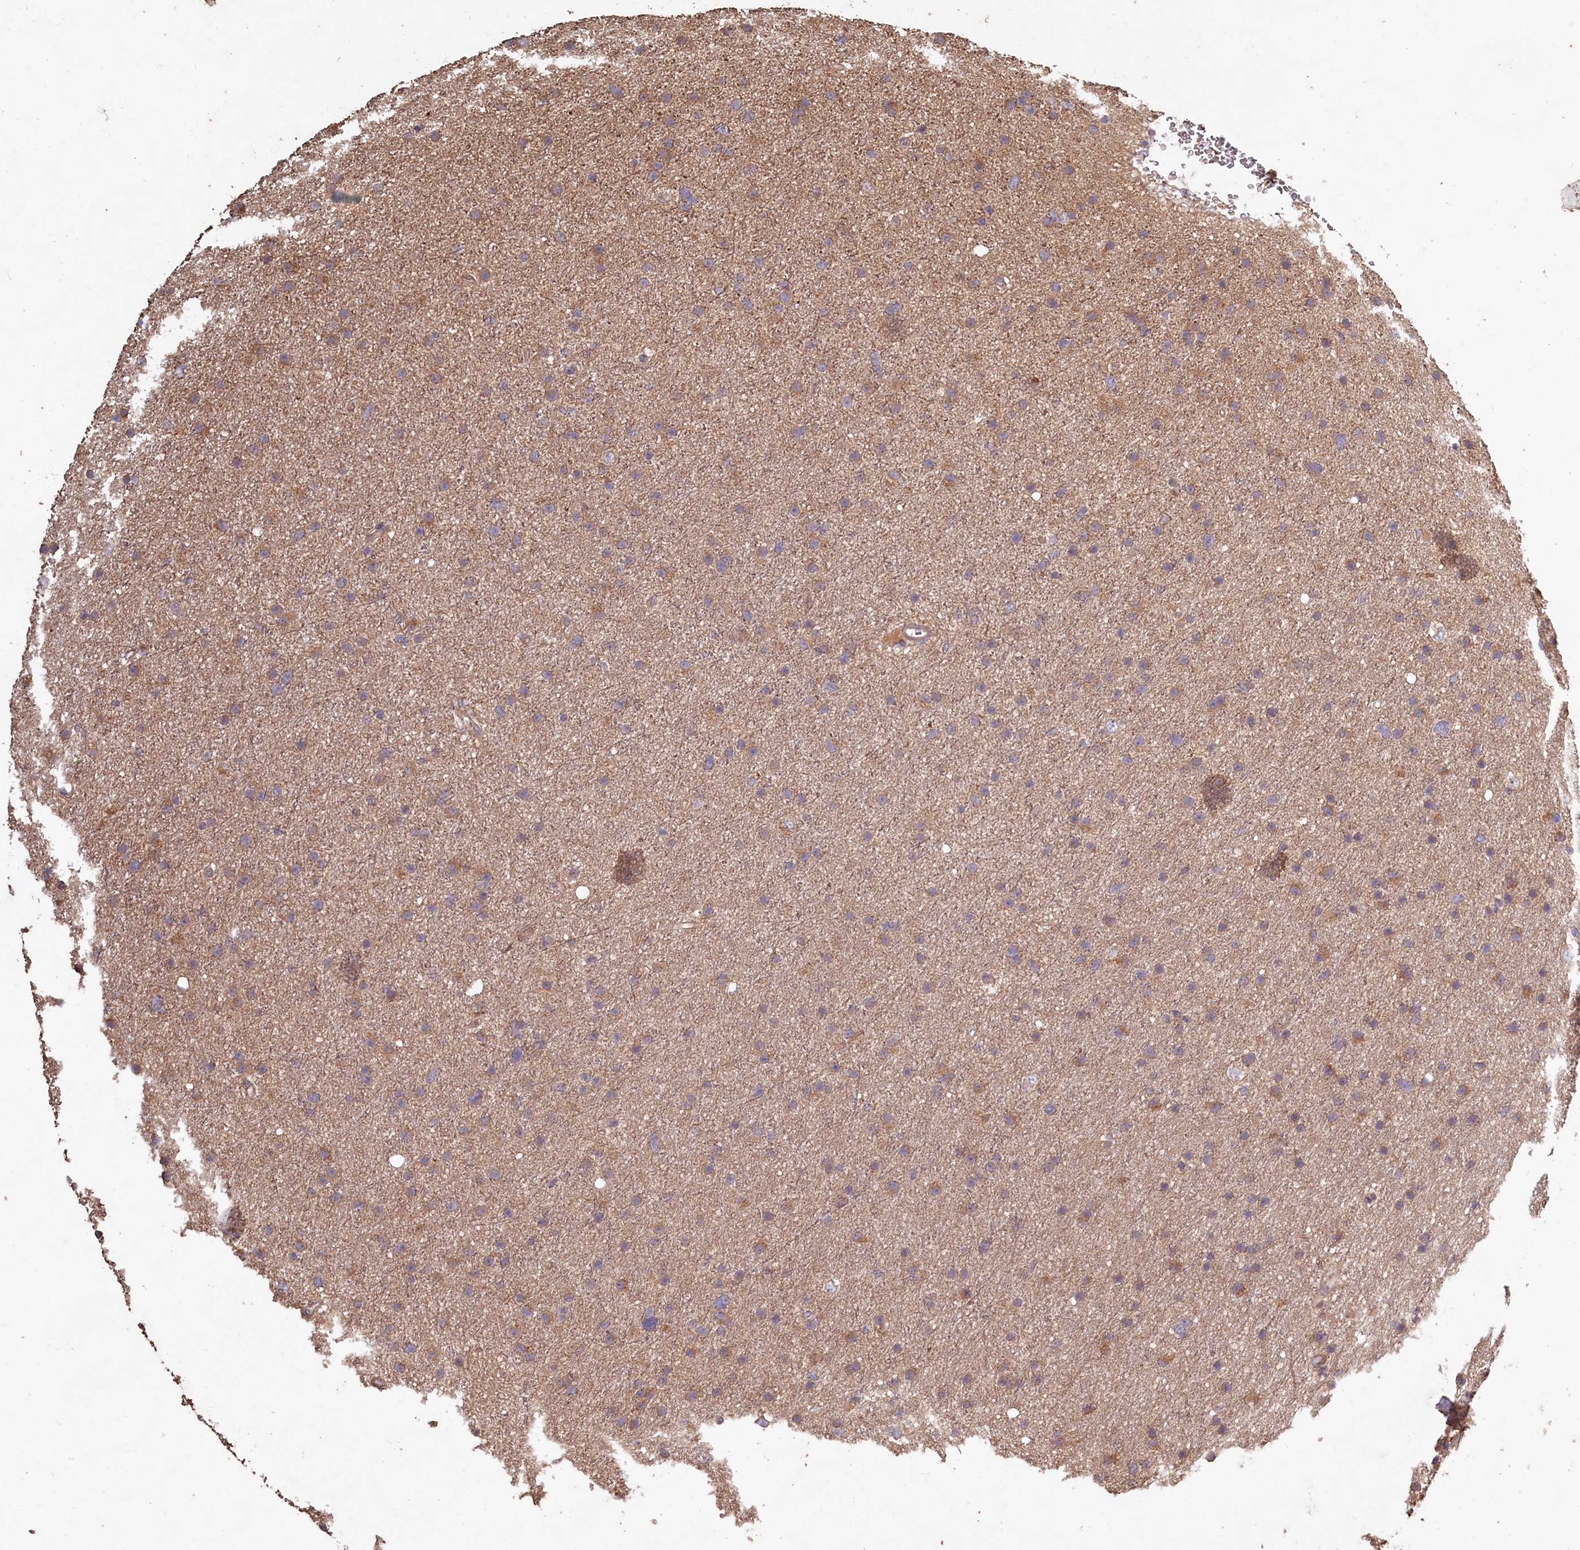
{"staining": {"intensity": "moderate", "quantity": ">75%", "location": "cytoplasmic/membranous"}, "tissue": "glioma", "cell_type": "Tumor cells", "image_type": "cancer", "snomed": [{"axis": "morphology", "description": "Glioma, malignant, Low grade"}, {"axis": "topography", "description": "Cerebral cortex"}], "caption": "Glioma stained with immunohistochemistry (IHC) exhibits moderate cytoplasmic/membranous positivity in approximately >75% of tumor cells.", "gene": "FUNDC1", "patient": {"sex": "female", "age": 39}}